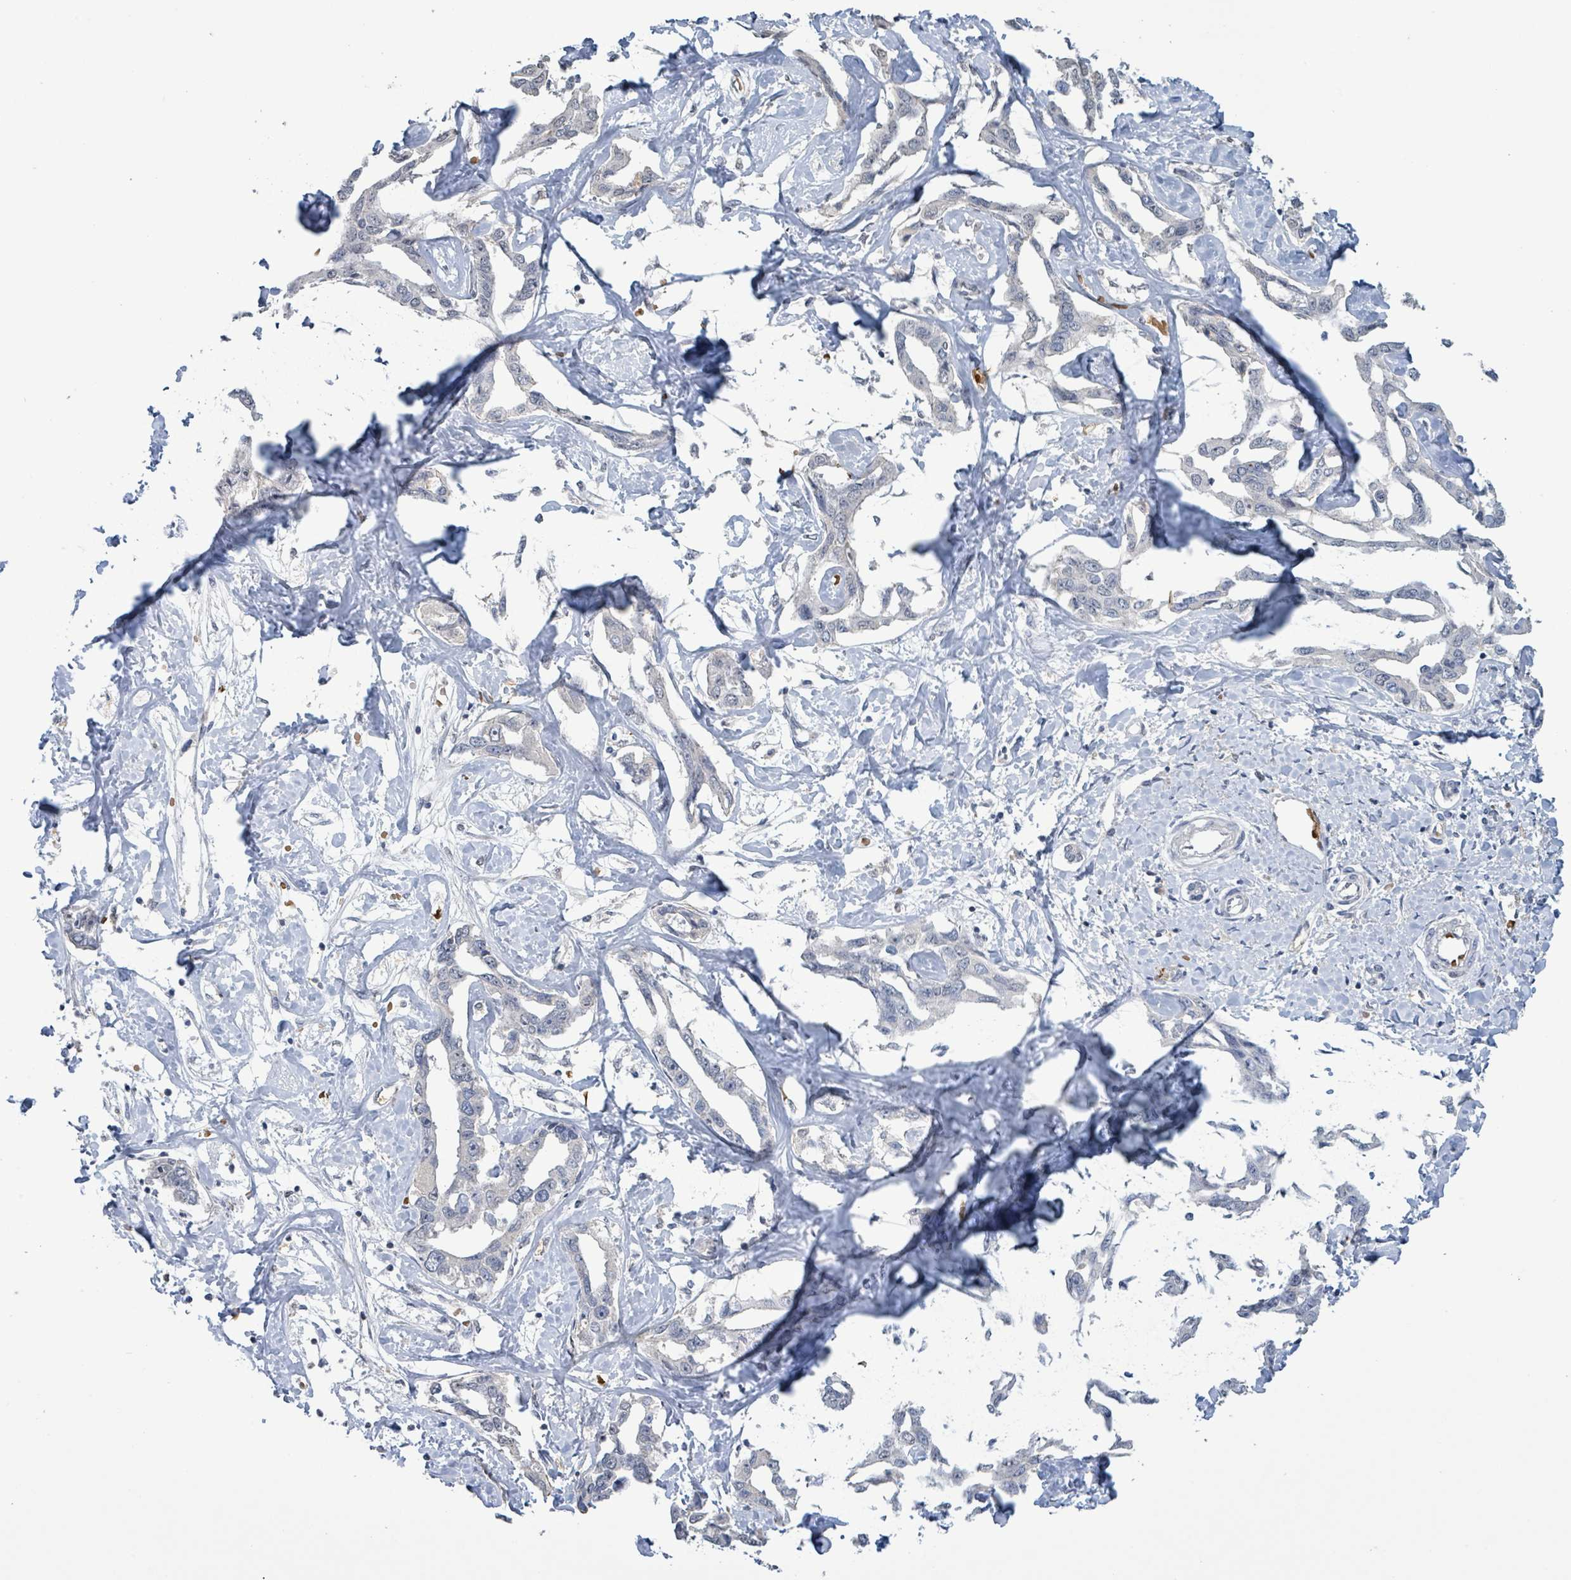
{"staining": {"intensity": "negative", "quantity": "none", "location": "none"}, "tissue": "liver cancer", "cell_type": "Tumor cells", "image_type": "cancer", "snomed": [{"axis": "morphology", "description": "Cholangiocarcinoma"}, {"axis": "topography", "description": "Liver"}], "caption": "Immunohistochemistry of liver cancer (cholangiocarcinoma) displays no positivity in tumor cells.", "gene": "SEBOX", "patient": {"sex": "male", "age": 59}}